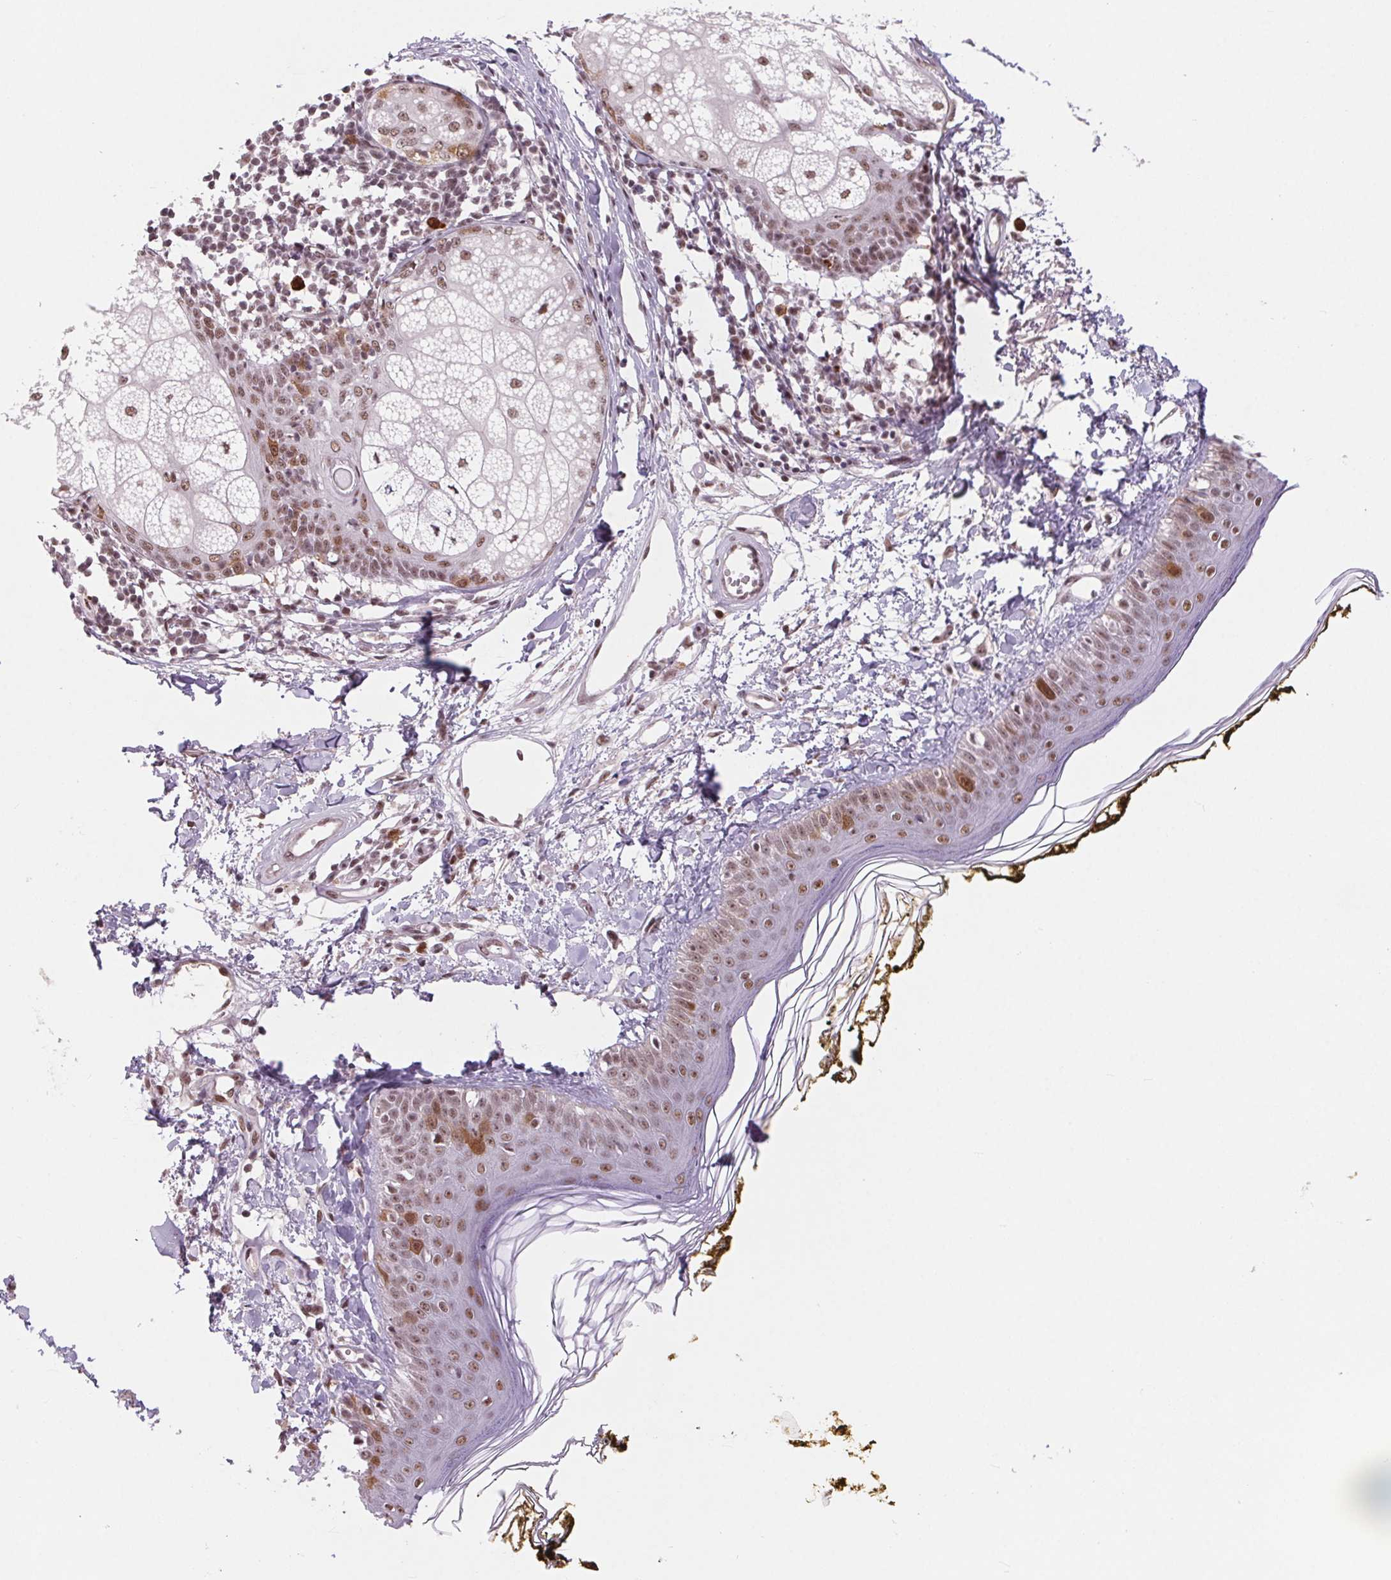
{"staining": {"intensity": "moderate", "quantity": ">75%", "location": "nuclear"}, "tissue": "skin", "cell_type": "Fibroblasts", "image_type": "normal", "snomed": [{"axis": "morphology", "description": "Normal tissue, NOS"}, {"axis": "topography", "description": "Skin"}], "caption": "Approximately >75% of fibroblasts in unremarkable human skin show moderate nuclear protein positivity as visualized by brown immunohistochemical staining.", "gene": "CD2BP2", "patient": {"sex": "male", "age": 76}}